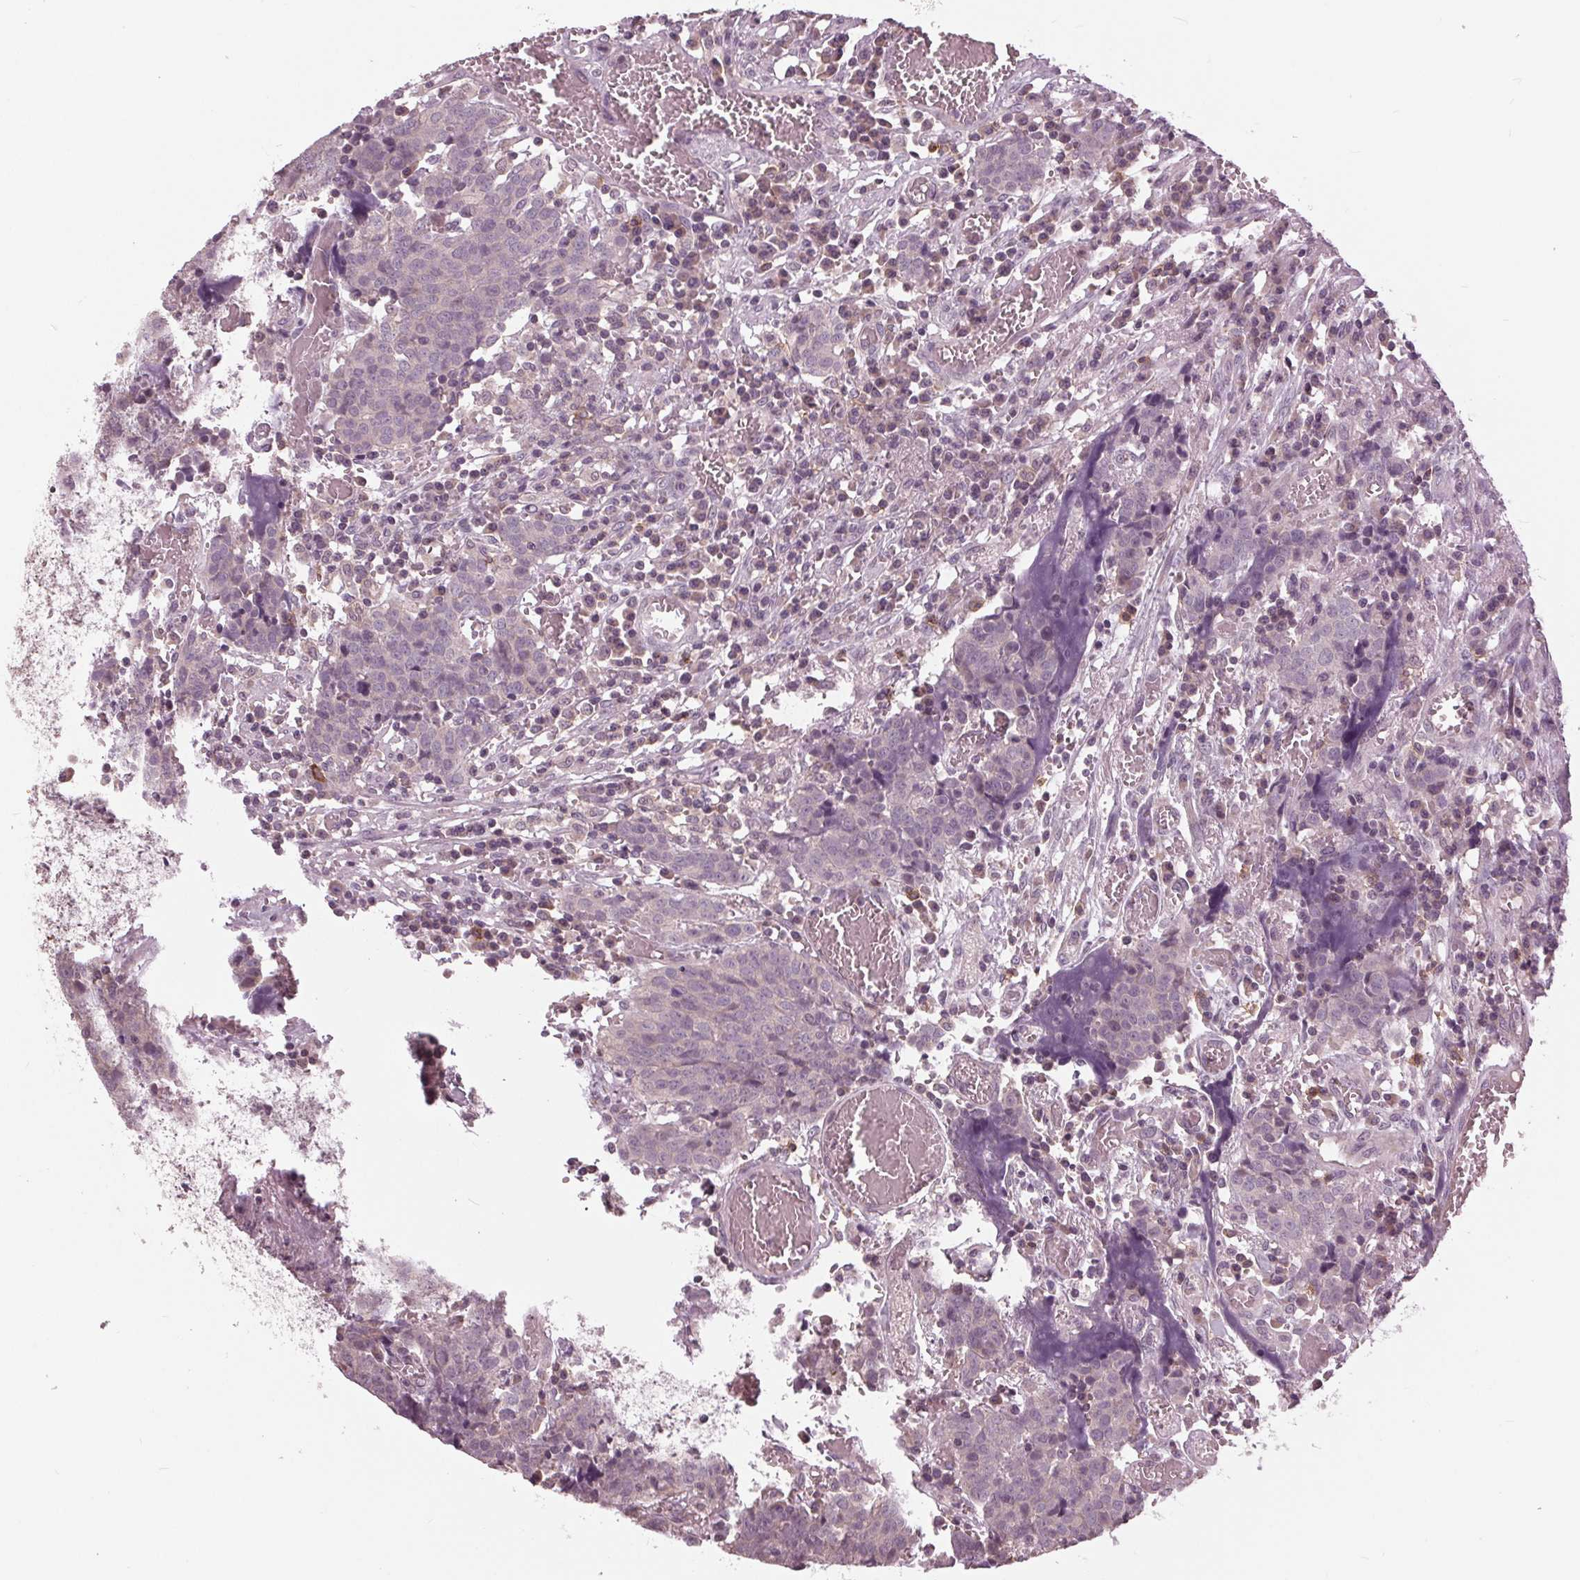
{"staining": {"intensity": "negative", "quantity": "none", "location": "none"}, "tissue": "prostate cancer", "cell_type": "Tumor cells", "image_type": "cancer", "snomed": [{"axis": "morphology", "description": "Adenocarcinoma, High grade"}, {"axis": "topography", "description": "Prostate and seminal vesicle, NOS"}], "caption": "Immunohistochemical staining of prostate cancer (high-grade adenocarcinoma) shows no significant staining in tumor cells.", "gene": "SIGLEC6", "patient": {"sex": "male", "age": 60}}